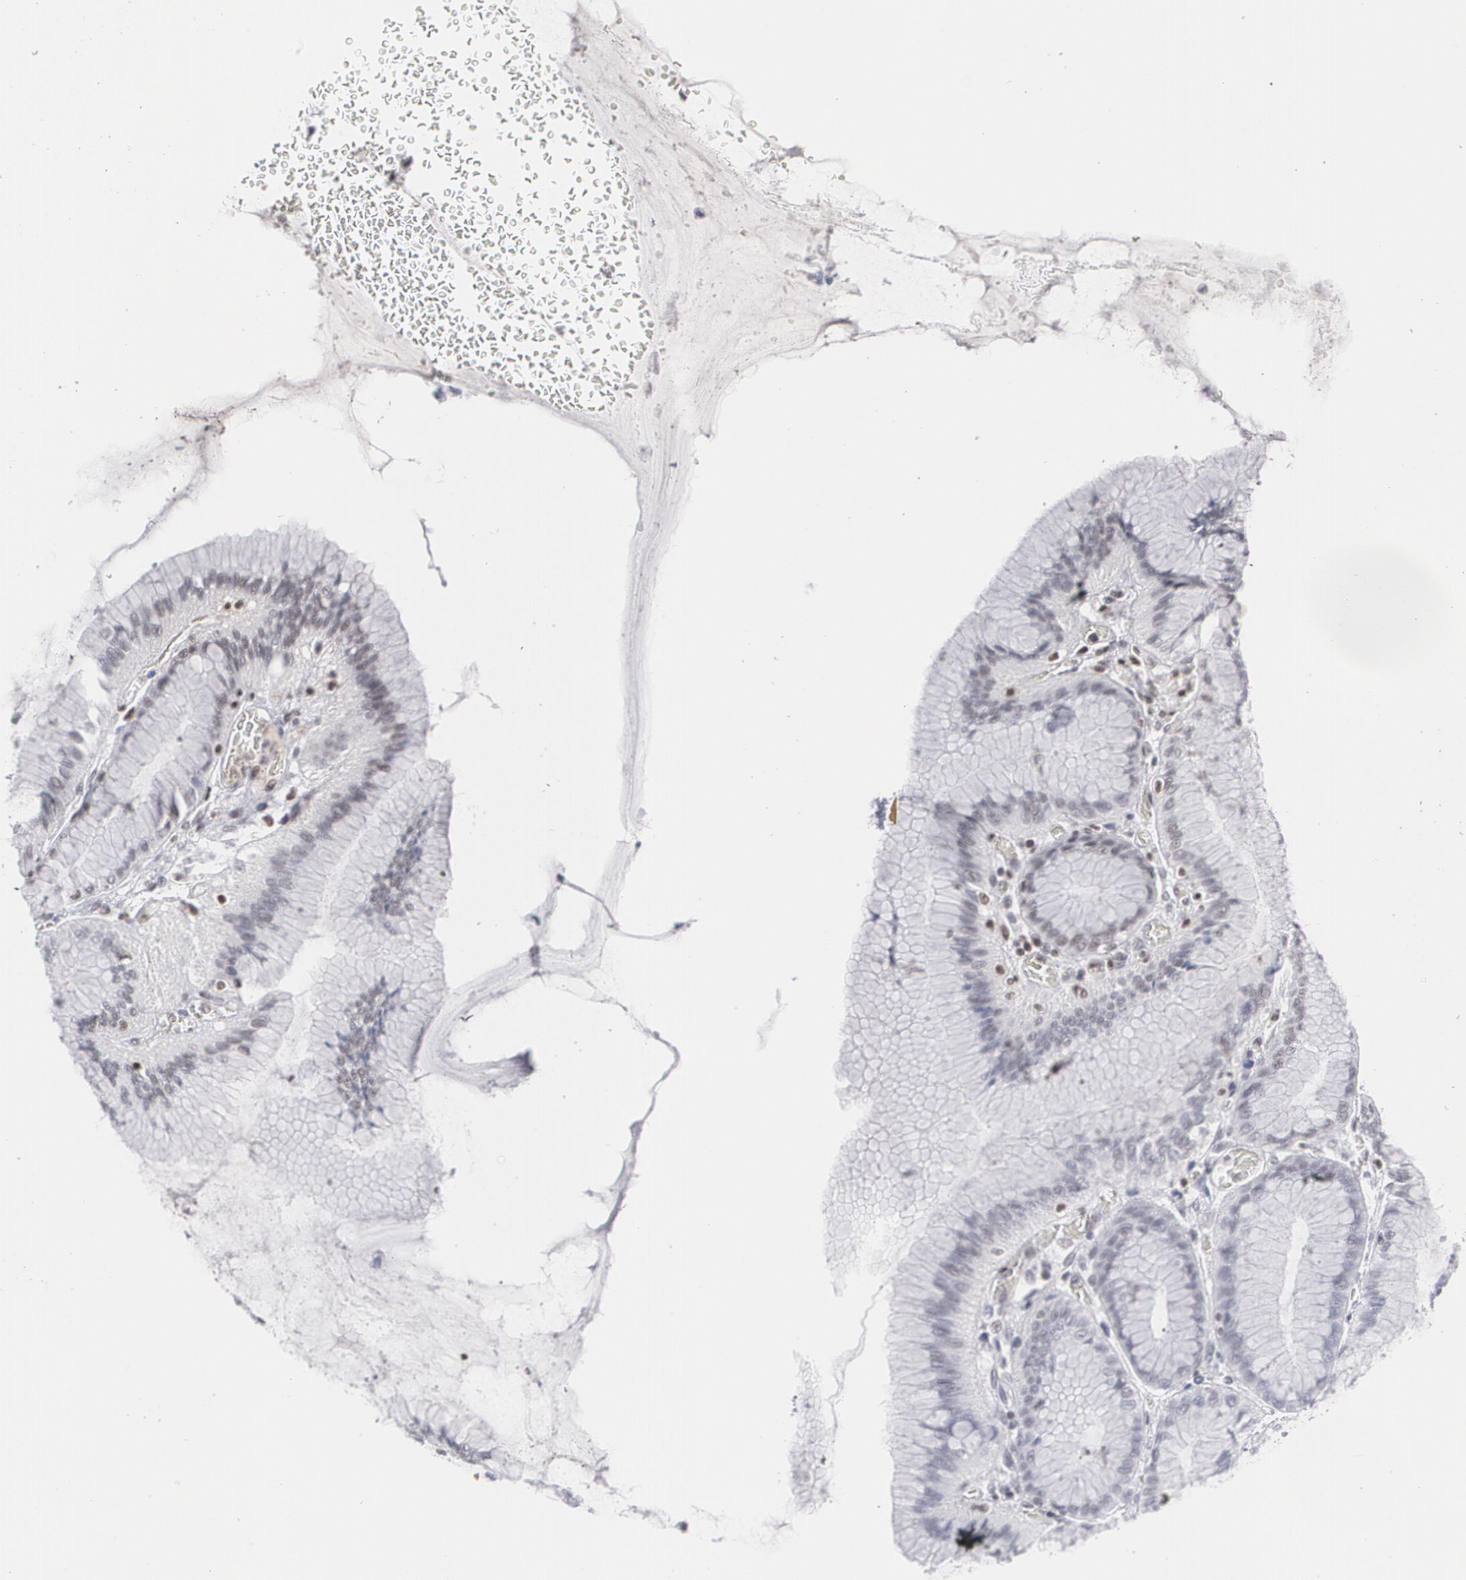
{"staining": {"intensity": "weak", "quantity": "<25%", "location": "nuclear"}, "tissue": "stomach", "cell_type": "Glandular cells", "image_type": "normal", "snomed": [{"axis": "morphology", "description": "Normal tissue, NOS"}, {"axis": "morphology", "description": "Adenocarcinoma, NOS"}, {"axis": "topography", "description": "Stomach"}, {"axis": "topography", "description": "Stomach, lower"}], "caption": "Glandular cells show no significant expression in benign stomach. Brightfield microscopy of immunohistochemistry stained with DAB (3,3'-diaminobenzidine) (brown) and hematoxylin (blue), captured at high magnification.", "gene": "MCL1", "patient": {"sex": "female", "age": 65}}